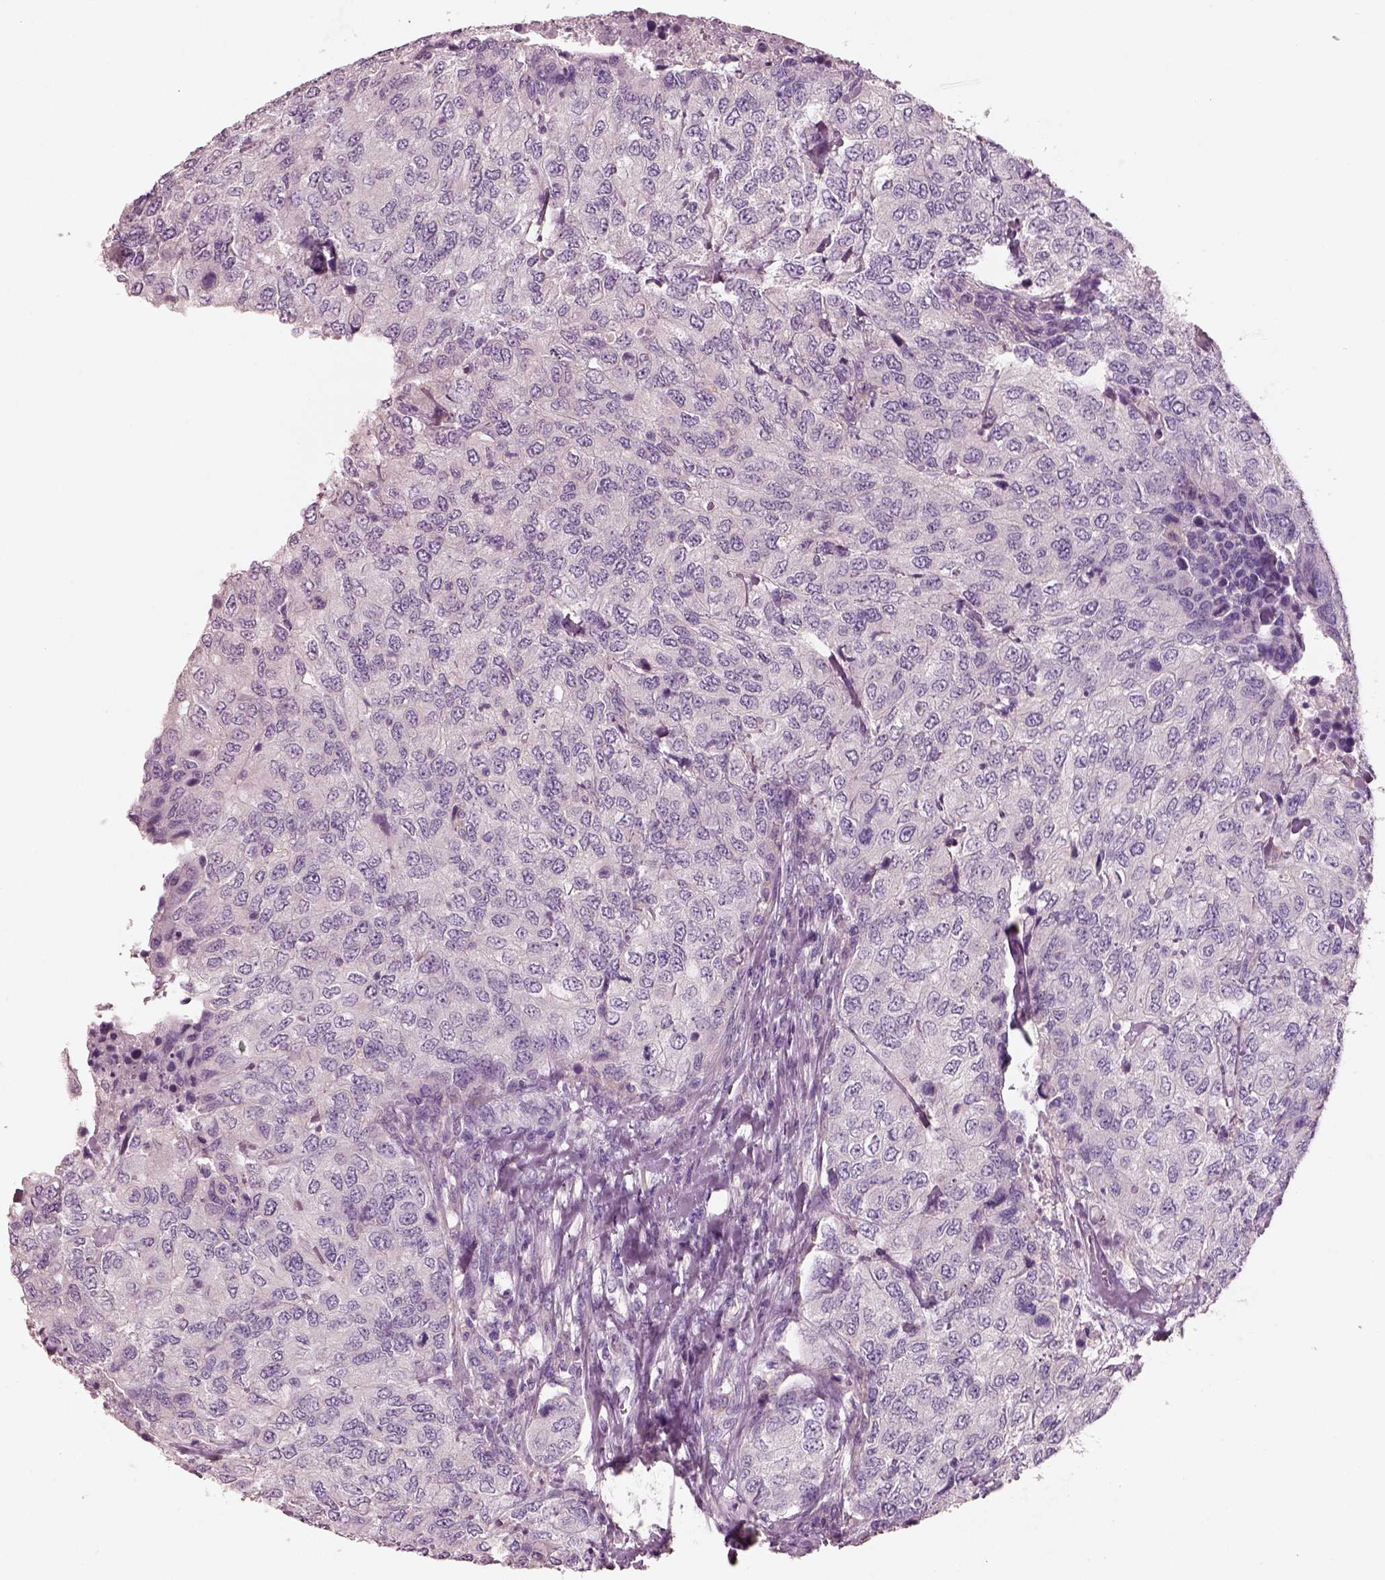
{"staining": {"intensity": "negative", "quantity": "none", "location": "none"}, "tissue": "urothelial cancer", "cell_type": "Tumor cells", "image_type": "cancer", "snomed": [{"axis": "morphology", "description": "Urothelial carcinoma, High grade"}, {"axis": "topography", "description": "Urinary bladder"}], "caption": "Tumor cells show no significant positivity in urothelial cancer.", "gene": "PNOC", "patient": {"sex": "female", "age": 78}}